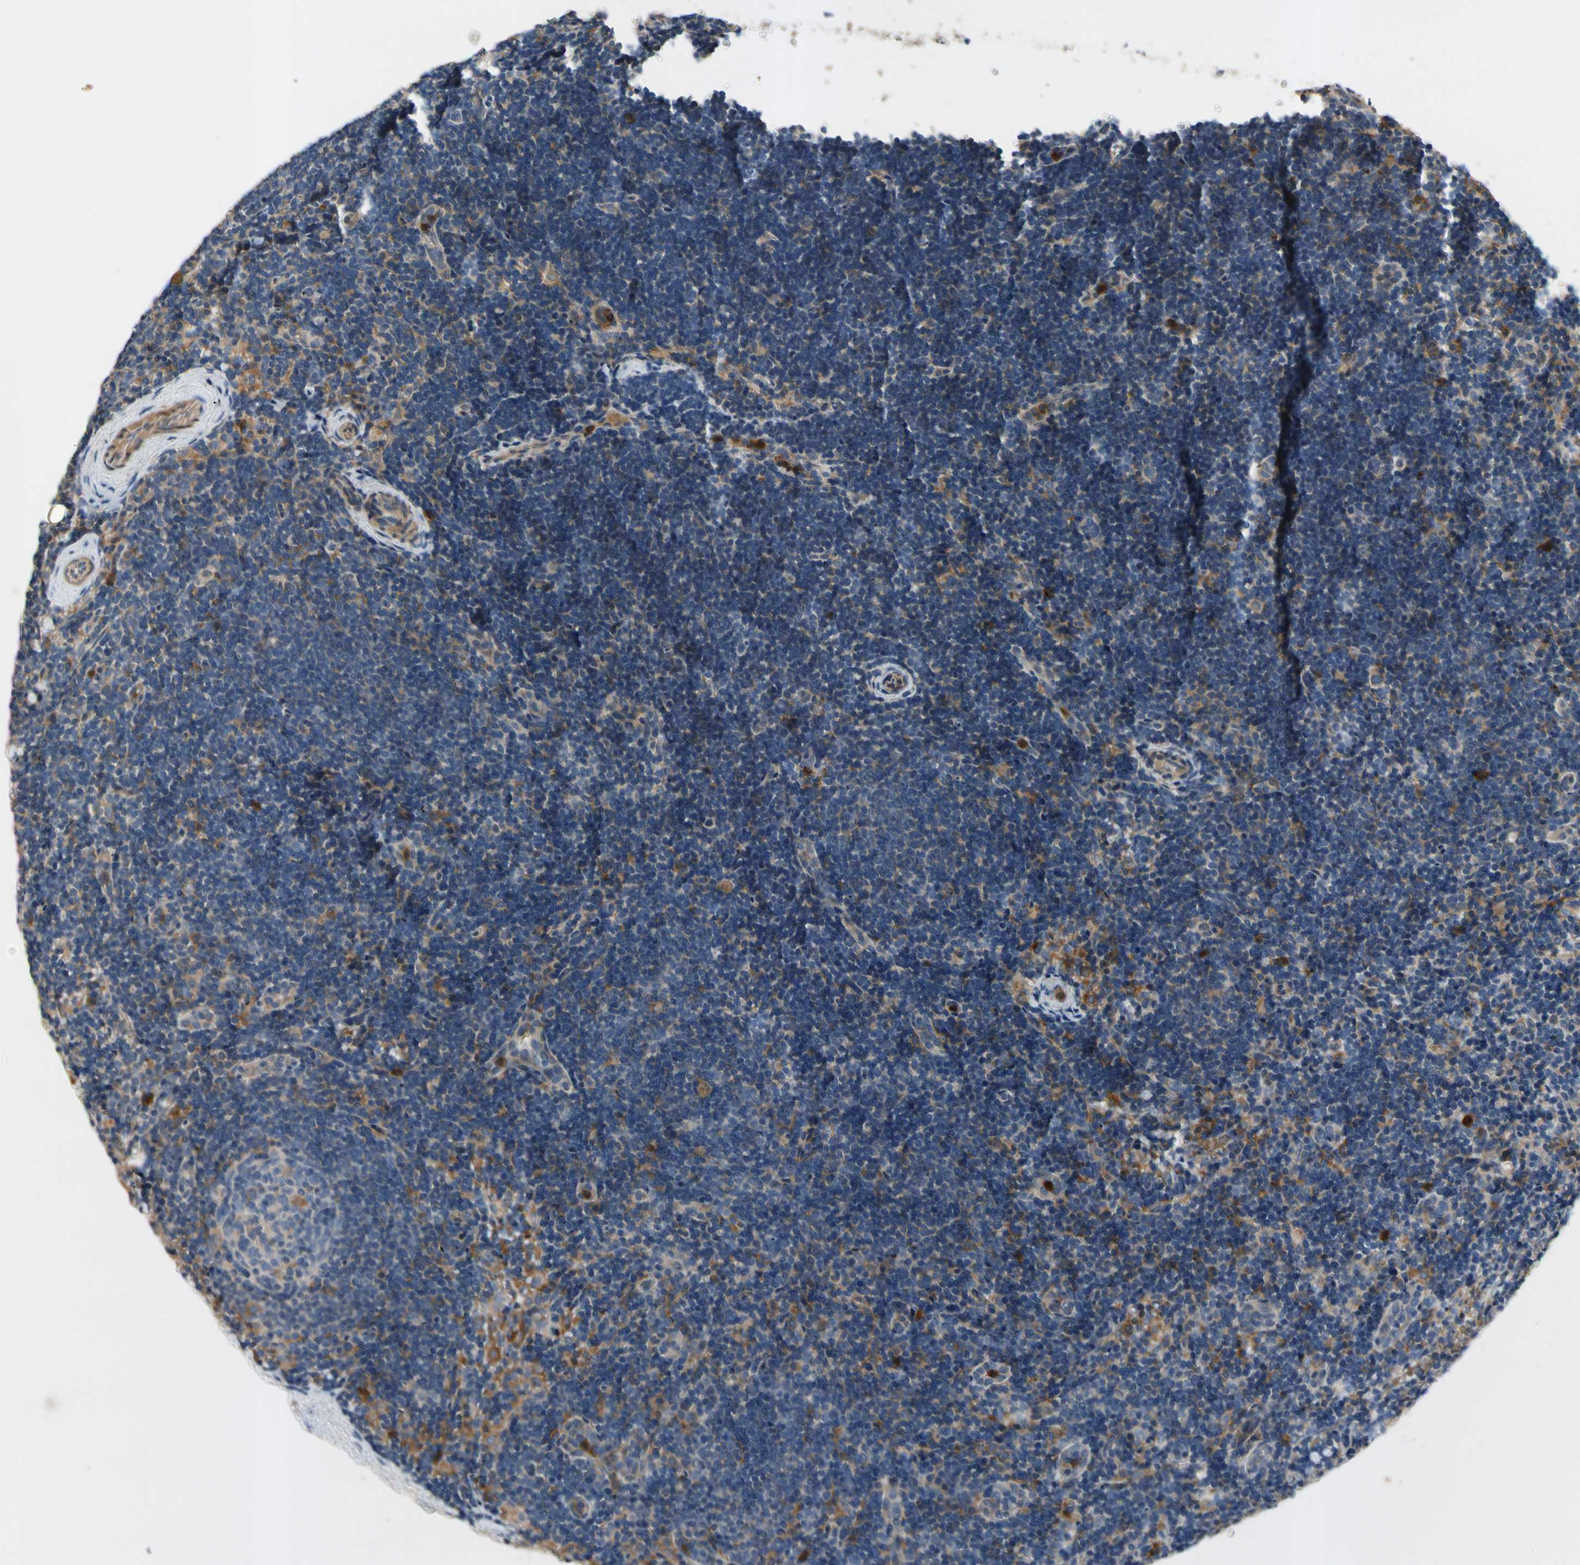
{"staining": {"intensity": "negative", "quantity": "none", "location": "none"}, "tissue": "lymph node", "cell_type": "Germinal center cells", "image_type": "normal", "snomed": [{"axis": "morphology", "description": "Normal tissue, NOS"}, {"axis": "topography", "description": "Lymph node"}], "caption": "This is an immunohistochemistry (IHC) image of benign human lymph node. There is no positivity in germinal center cells.", "gene": "SIGLEC5", "patient": {"sex": "female", "age": 14}}